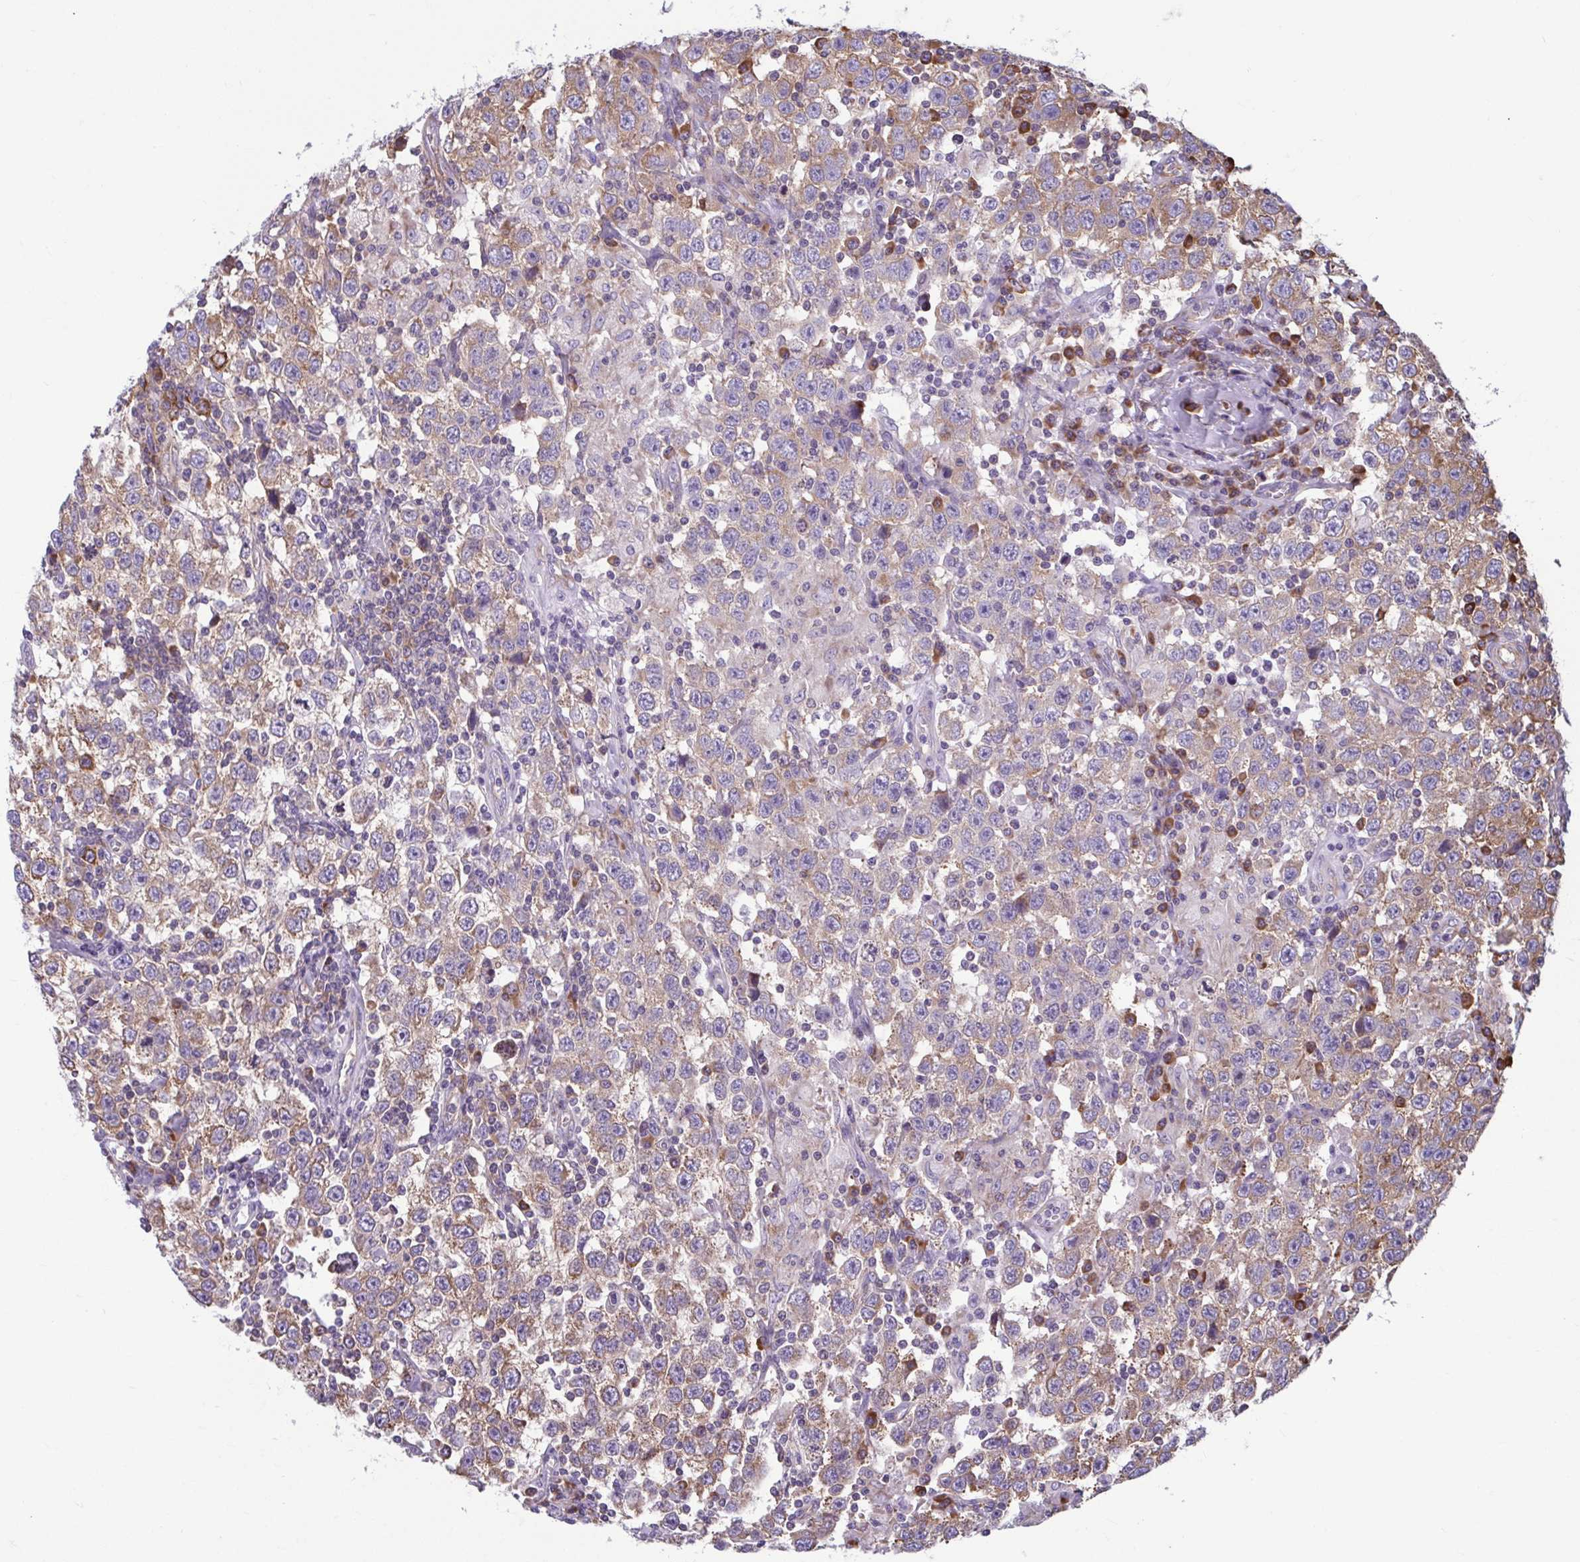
{"staining": {"intensity": "weak", "quantity": ">75%", "location": "cytoplasmic/membranous"}, "tissue": "testis cancer", "cell_type": "Tumor cells", "image_type": "cancer", "snomed": [{"axis": "morphology", "description": "Seminoma, NOS"}, {"axis": "topography", "description": "Testis"}], "caption": "Protein analysis of seminoma (testis) tissue exhibits weak cytoplasmic/membranous expression in about >75% of tumor cells. (Stains: DAB in brown, nuclei in blue, Microscopy: brightfield microscopy at high magnification).", "gene": "RPS16", "patient": {"sex": "male", "age": 41}}